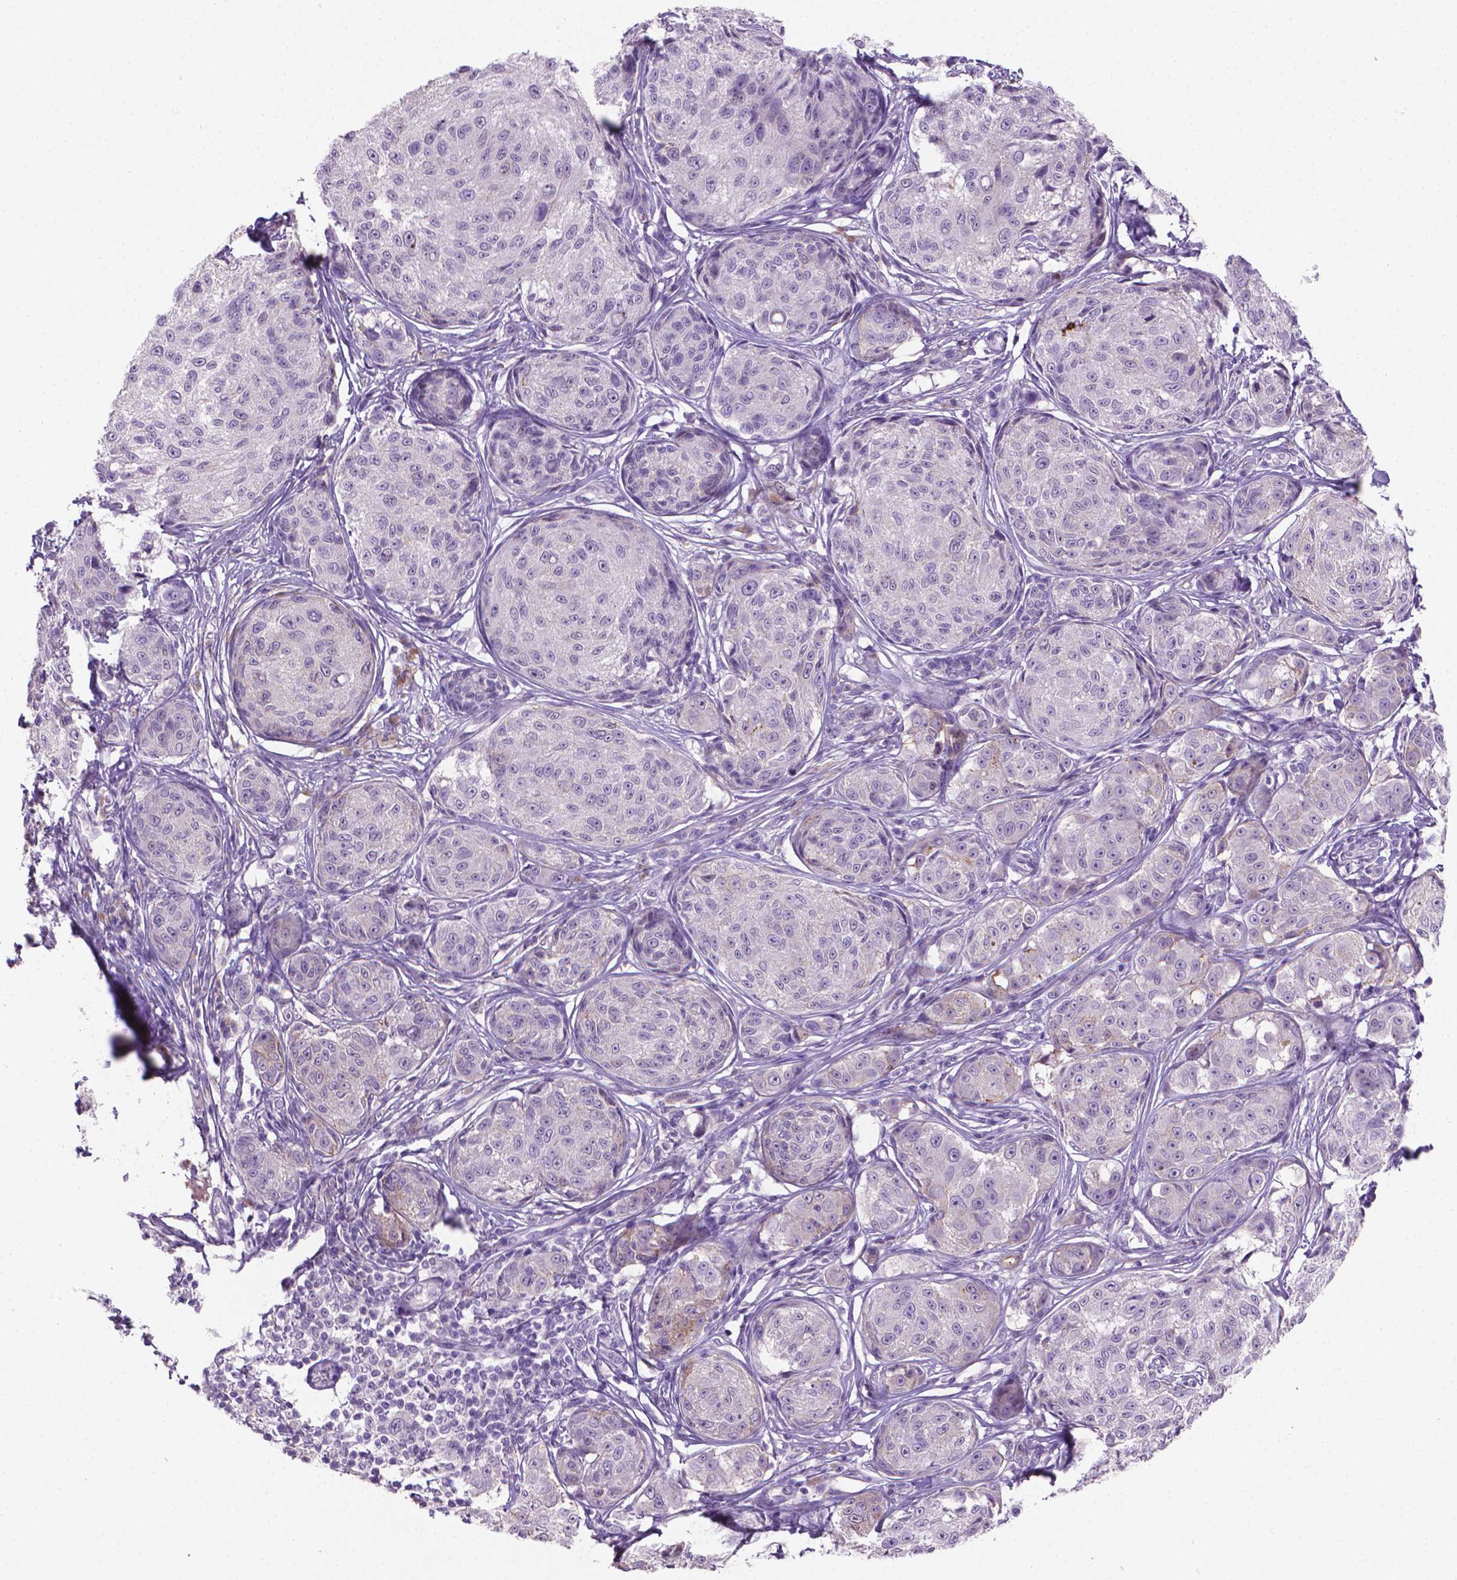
{"staining": {"intensity": "negative", "quantity": "none", "location": "none"}, "tissue": "melanoma", "cell_type": "Tumor cells", "image_type": "cancer", "snomed": [{"axis": "morphology", "description": "Malignant melanoma, NOS"}, {"axis": "topography", "description": "Skin"}], "caption": "Immunohistochemistry (IHC) of melanoma demonstrates no expression in tumor cells.", "gene": "MUC1", "patient": {"sex": "male", "age": 61}}